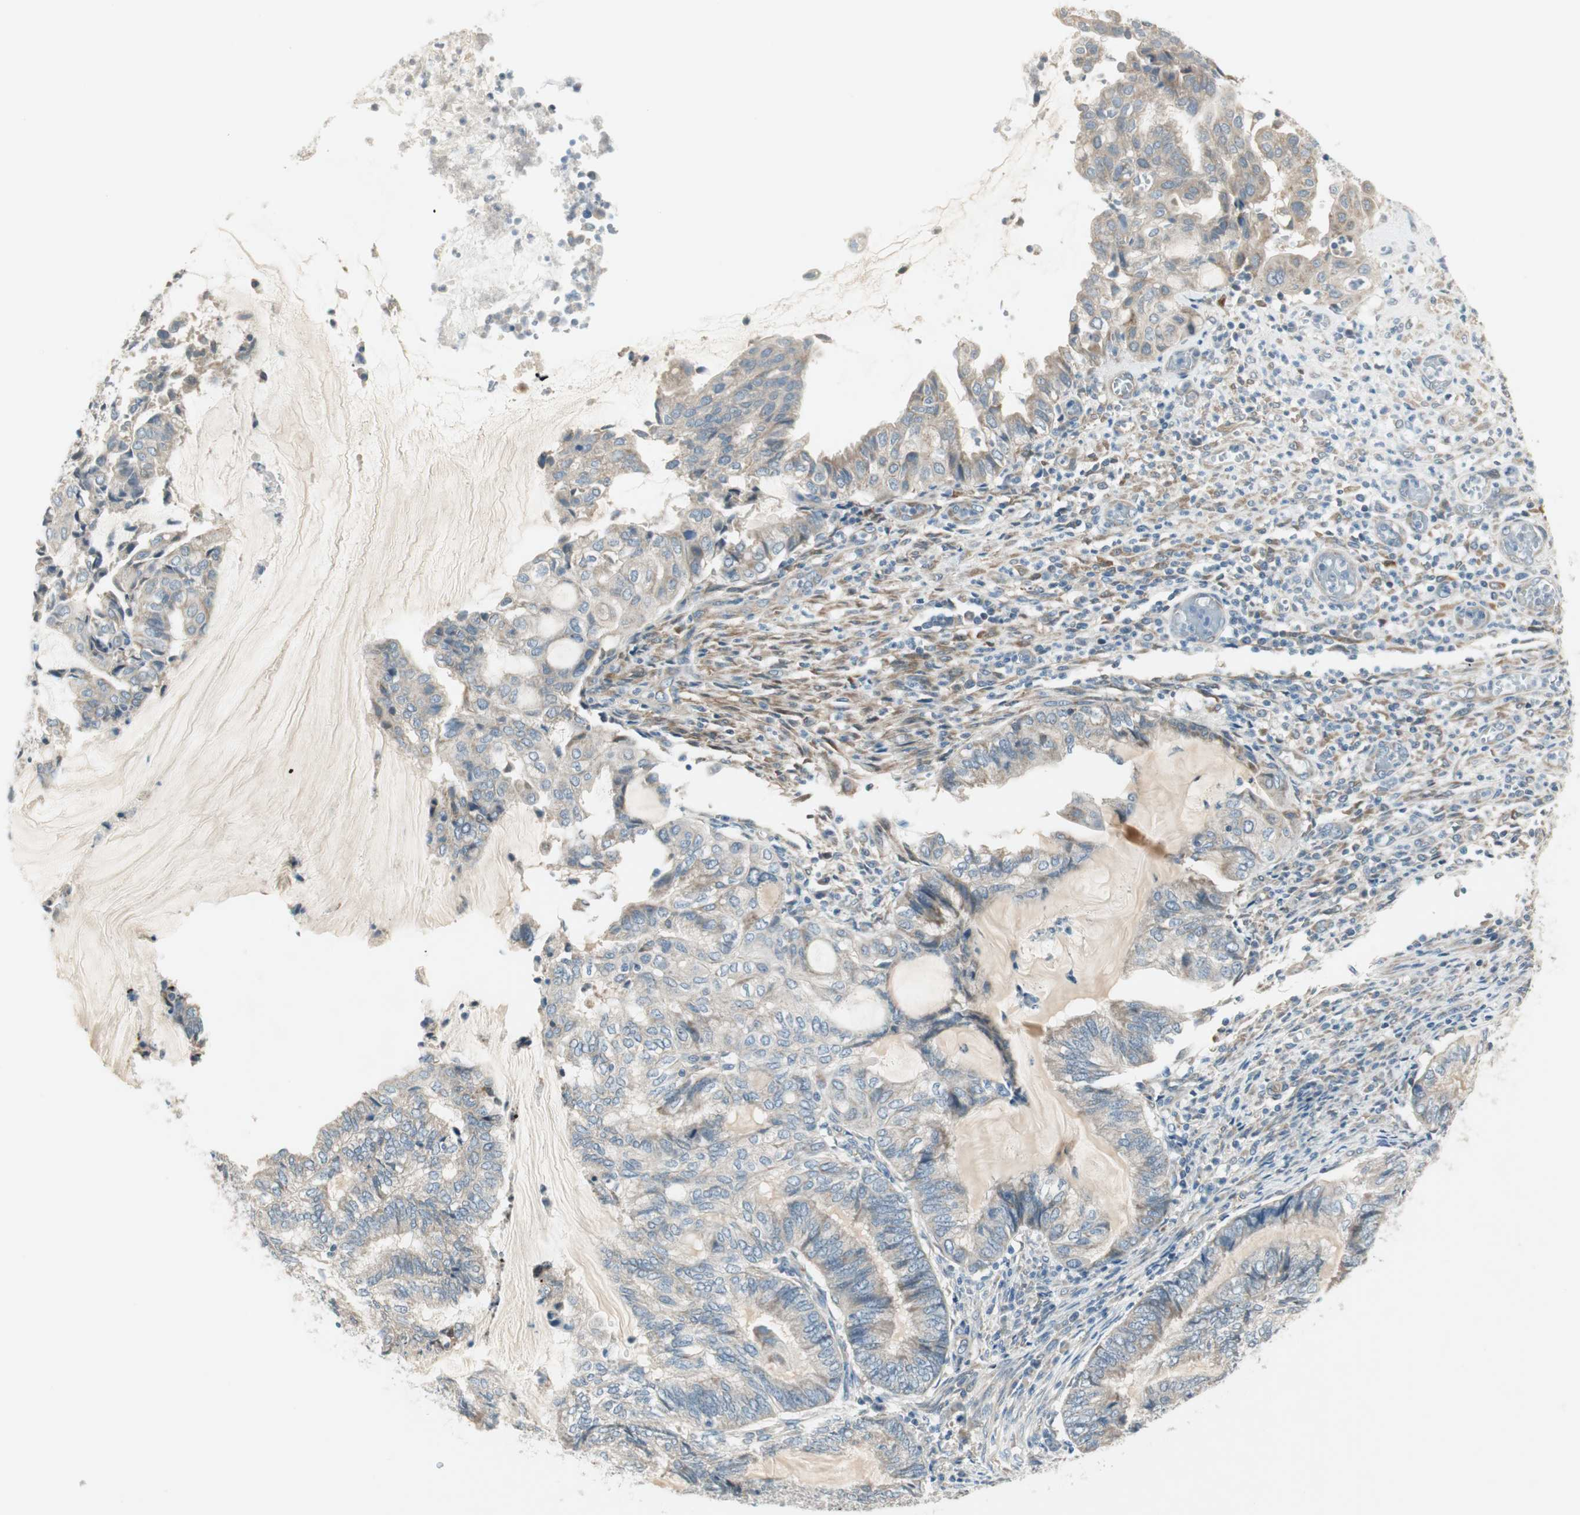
{"staining": {"intensity": "weak", "quantity": "<25%", "location": "cytoplasmic/membranous"}, "tissue": "endometrial cancer", "cell_type": "Tumor cells", "image_type": "cancer", "snomed": [{"axis": "morphology", "description": "Adenocarcinoma, NOS"}, {"axis": "topography", "description": "Uterus"}, {"axis": "topography", "description": "Endometrium"}], "caption": "Immunohistochemical staining of human endometrial cancer shows no significant staining in tumor cells.", "gene": "STON1-GTF2A1L", "patient": {"sex": "female", "age": 70}}